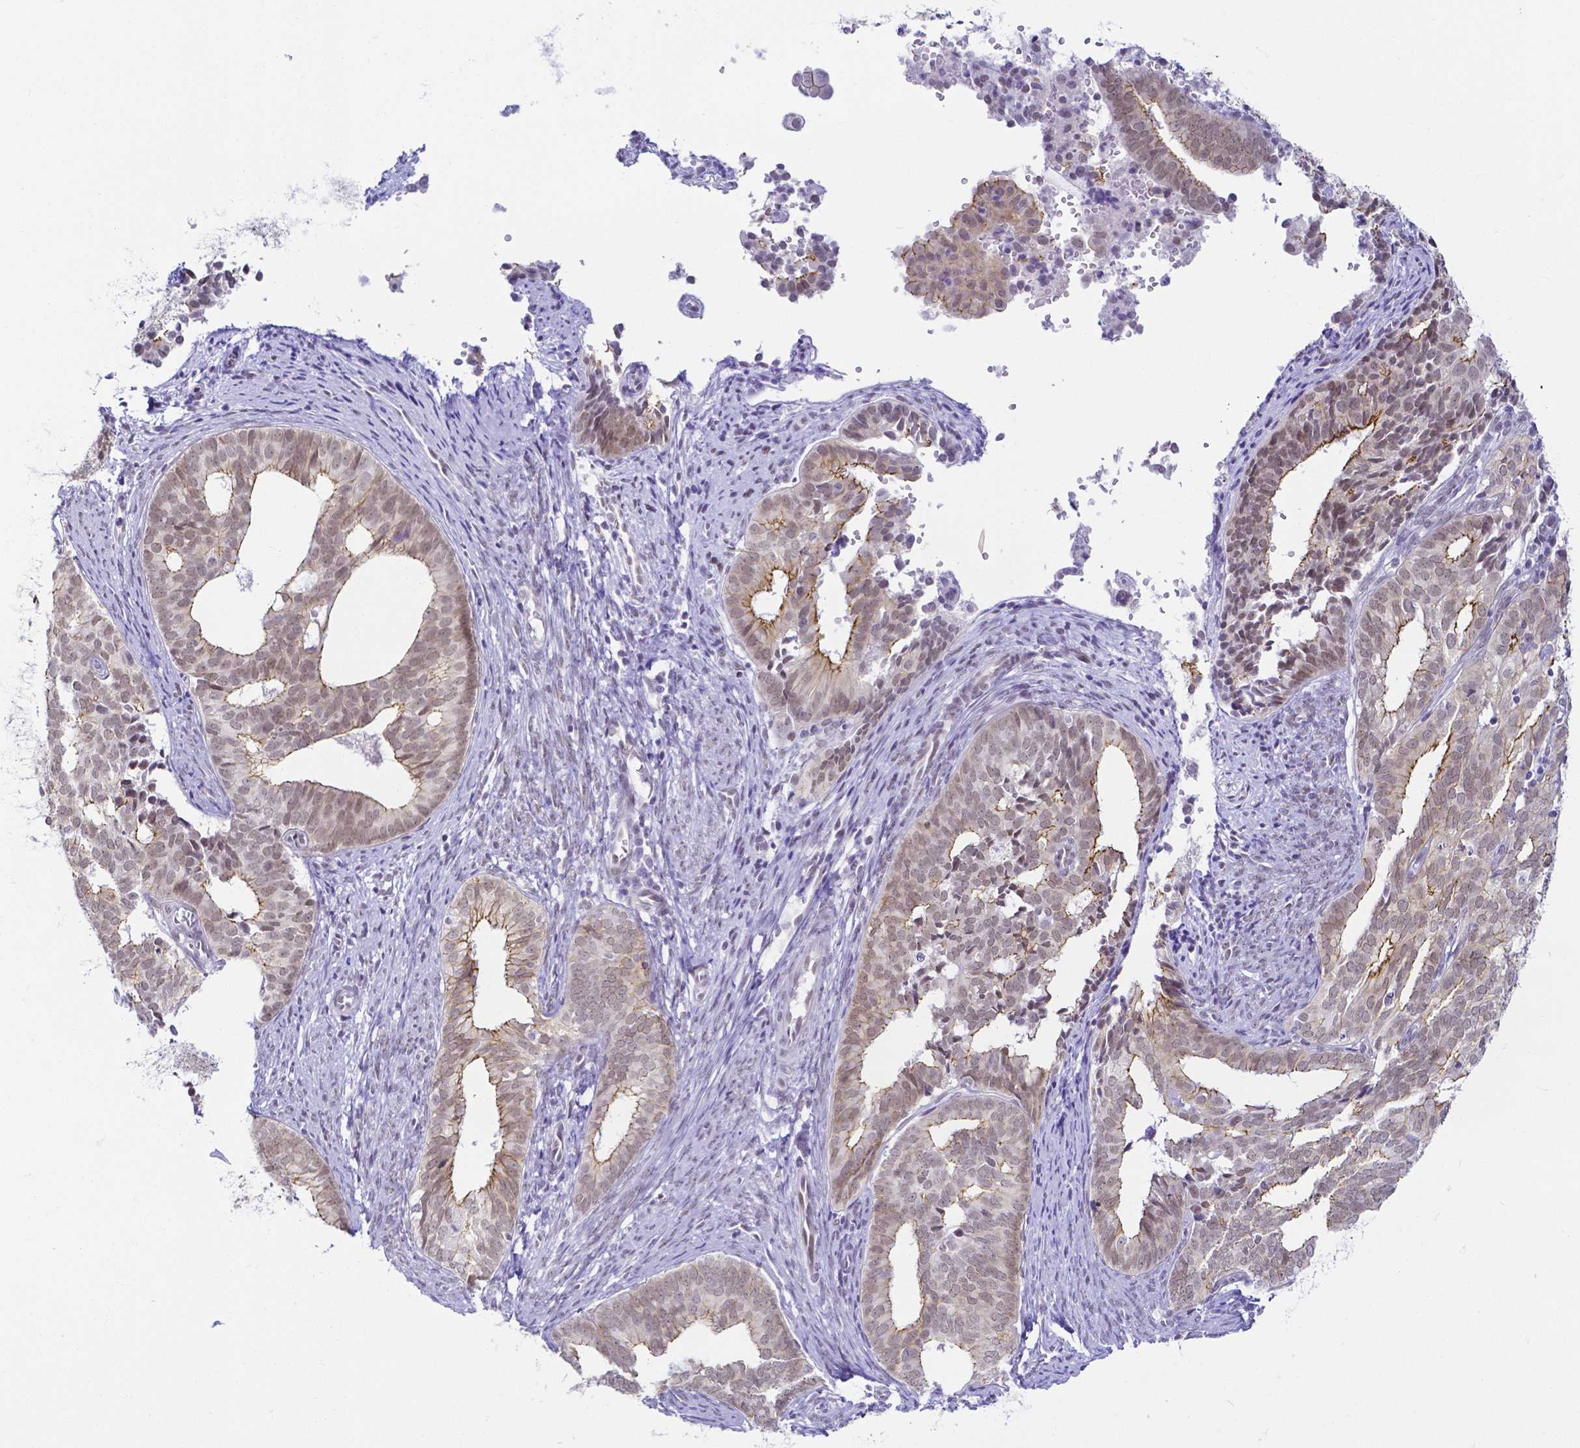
{"staining": {"intensity": "moderate", "quantity": "25%-75%", "location": "cytoplasmic/membranous,nuclear"}, "tissue": "endometrial cancer", "cell_type": "Tumor cells", "image_type": "cancer", "snomed": [{"axis": "morphology", "description": "Adenocarcinoma, NOS"}, {"axis": "topography", "description": "Endometrium"}], "caption": "Endometrial cancer stained for a protein (brown) reveals moderate cytoplasmic/membranous and nuclear positive staining in about 25%-75% of tumor cells.", "gene": "FAM83G", "patient": {"sex": "female", "age": 75}}